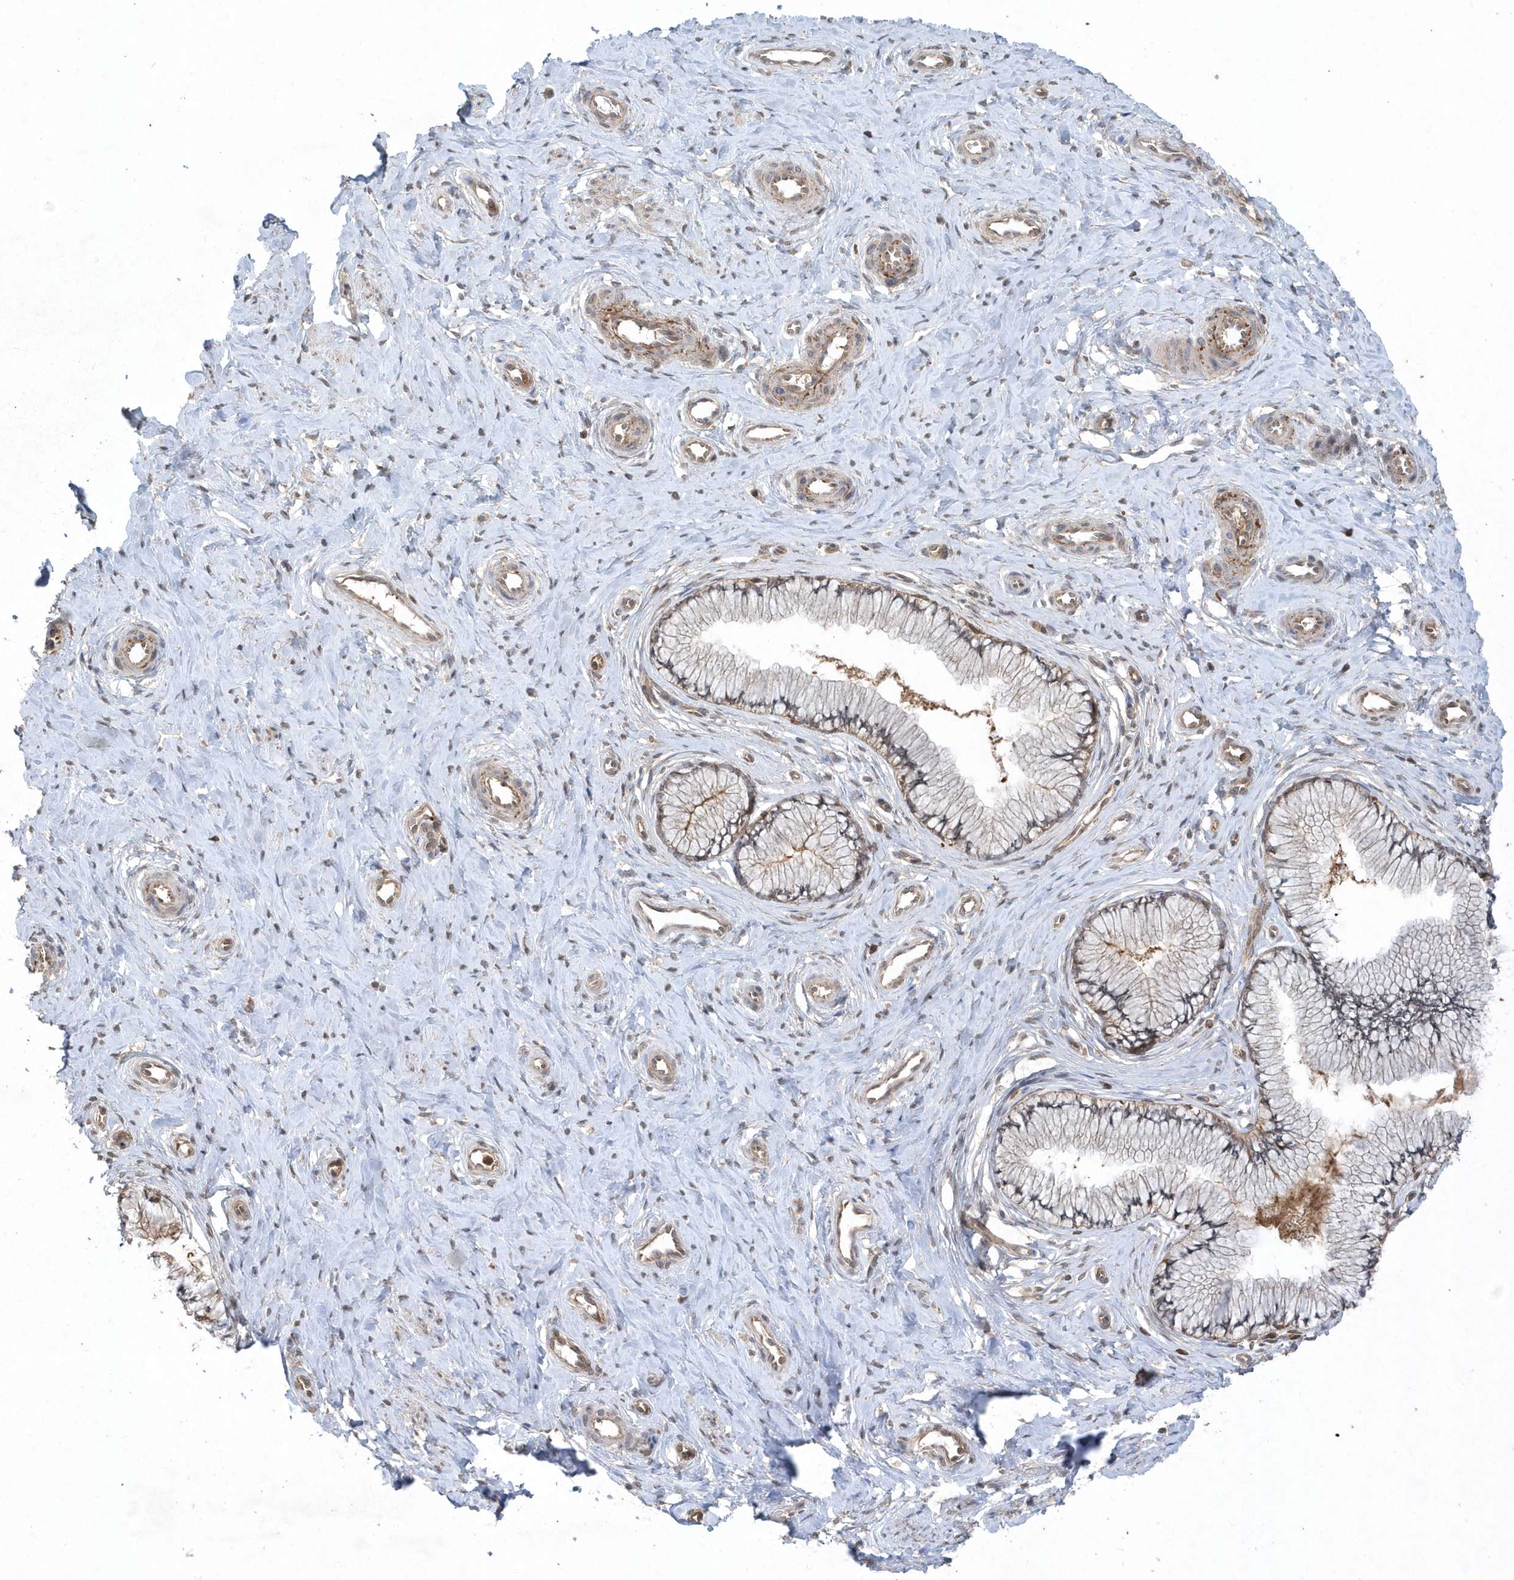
{"staining": {"intensity": "moderate", "quantity": "25%-75%", "location": "cytoplasmic/membranous,nuclear"}, "tissue": "cervix", "cell_type": "Glandular cells", "image_type": "normal", "snomed": [{"axis": "morphology", "description": "Normal tissue, NOS"}, {"axis": "topography", "description": "Cervix"}], "caption": "Moderate cytoplasmic/membranous,nuclear staining for a protein is seen in approximately 25%-75% of glandular cells of benign cervix using immunohistochemistry (IHC).", "gene": "ACYP1", "patient": {"sex": "female", "age": 36}}